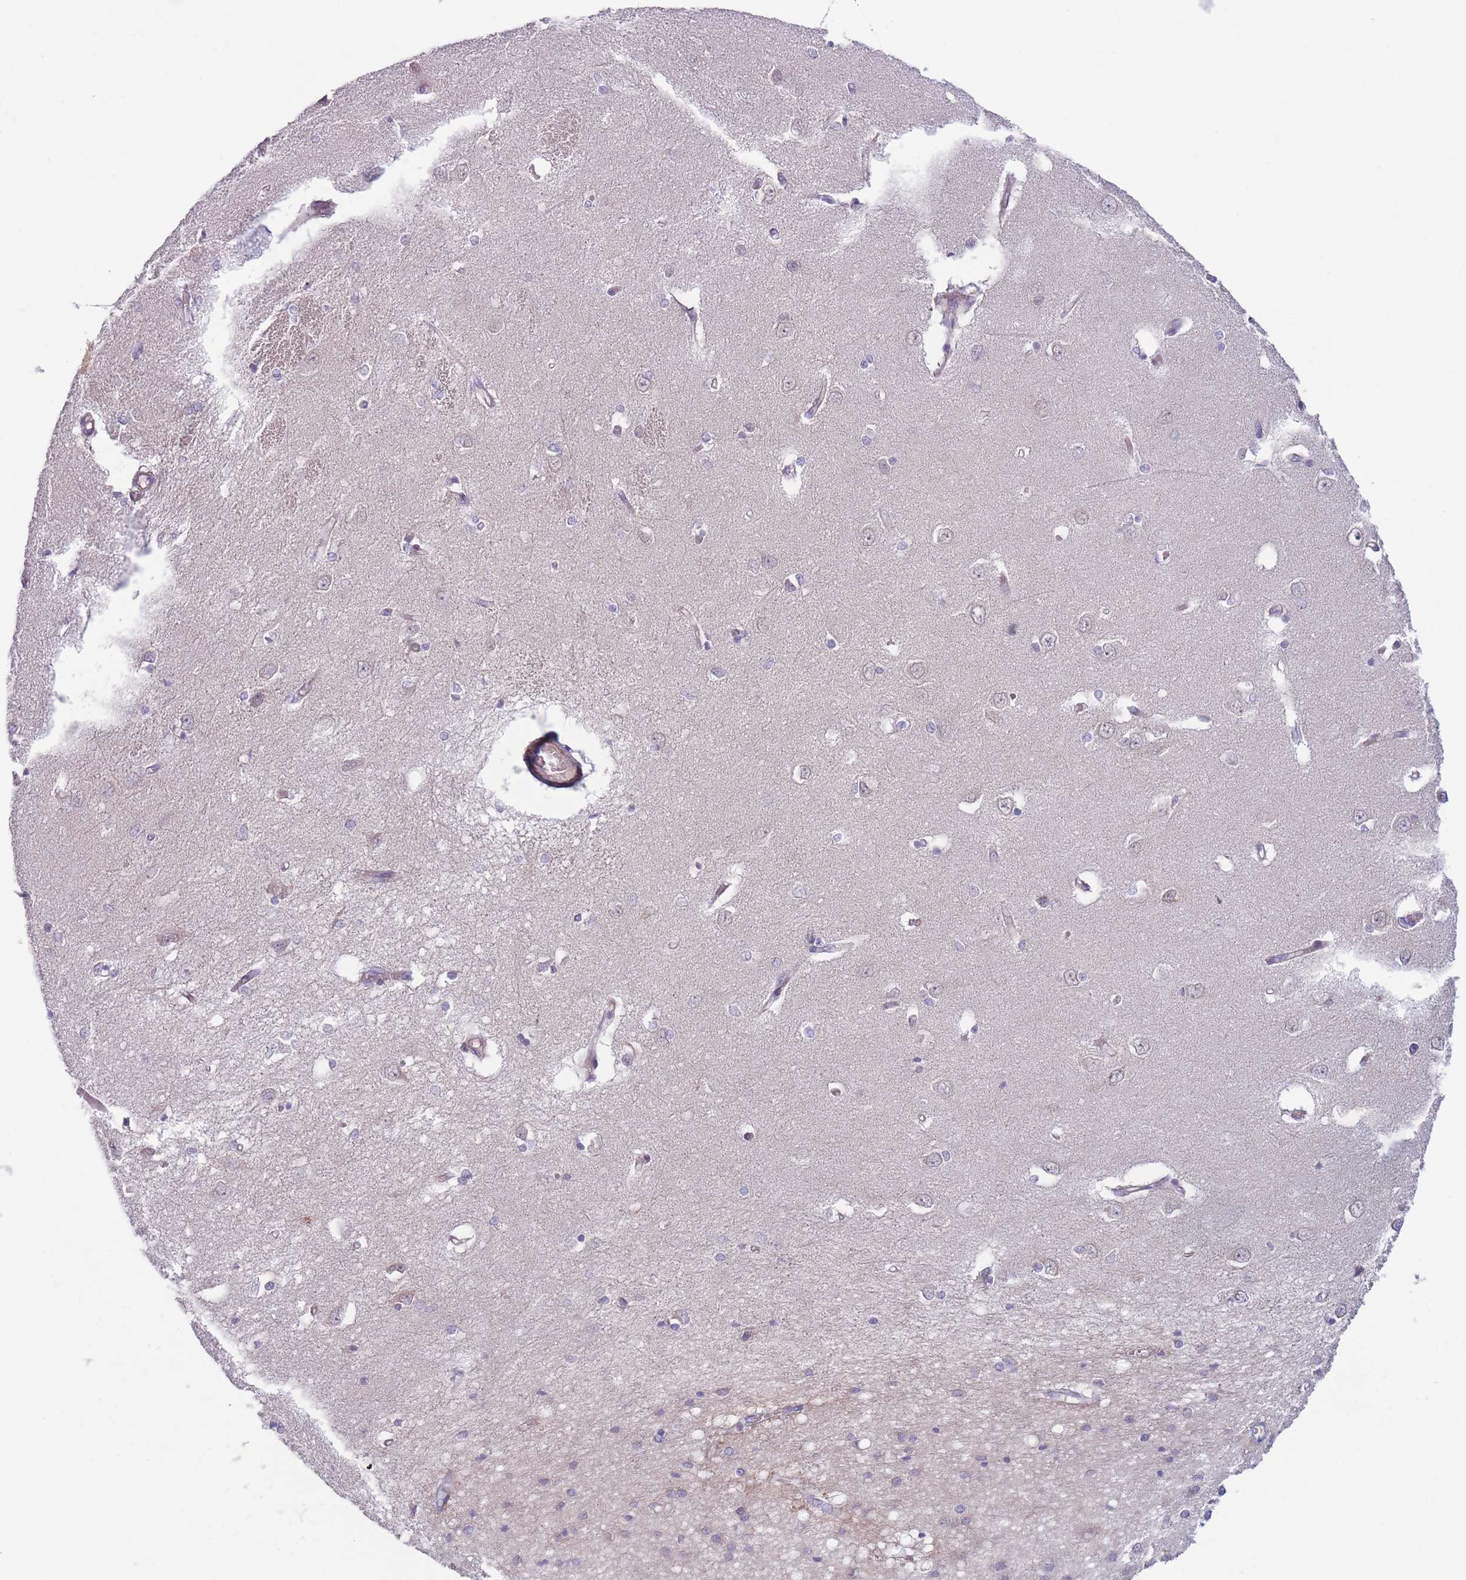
{"staining": {"intensity": "negative", "quantity": "none", "location": "none"}, "tissue": "caudate", "cell_type": "Glial cells", "image_type": "normal", "snomed": [{"axis": "morphology", "description": "Normal tissue, NOS"}, {"axis": "topography", "description": "Lateral ventricle wall"}], "caption": "The IHC image has no significant staining in glial cells of caudate.", "gene": "PNPLA5", "patient": {"sex": "male", "age": 37}}